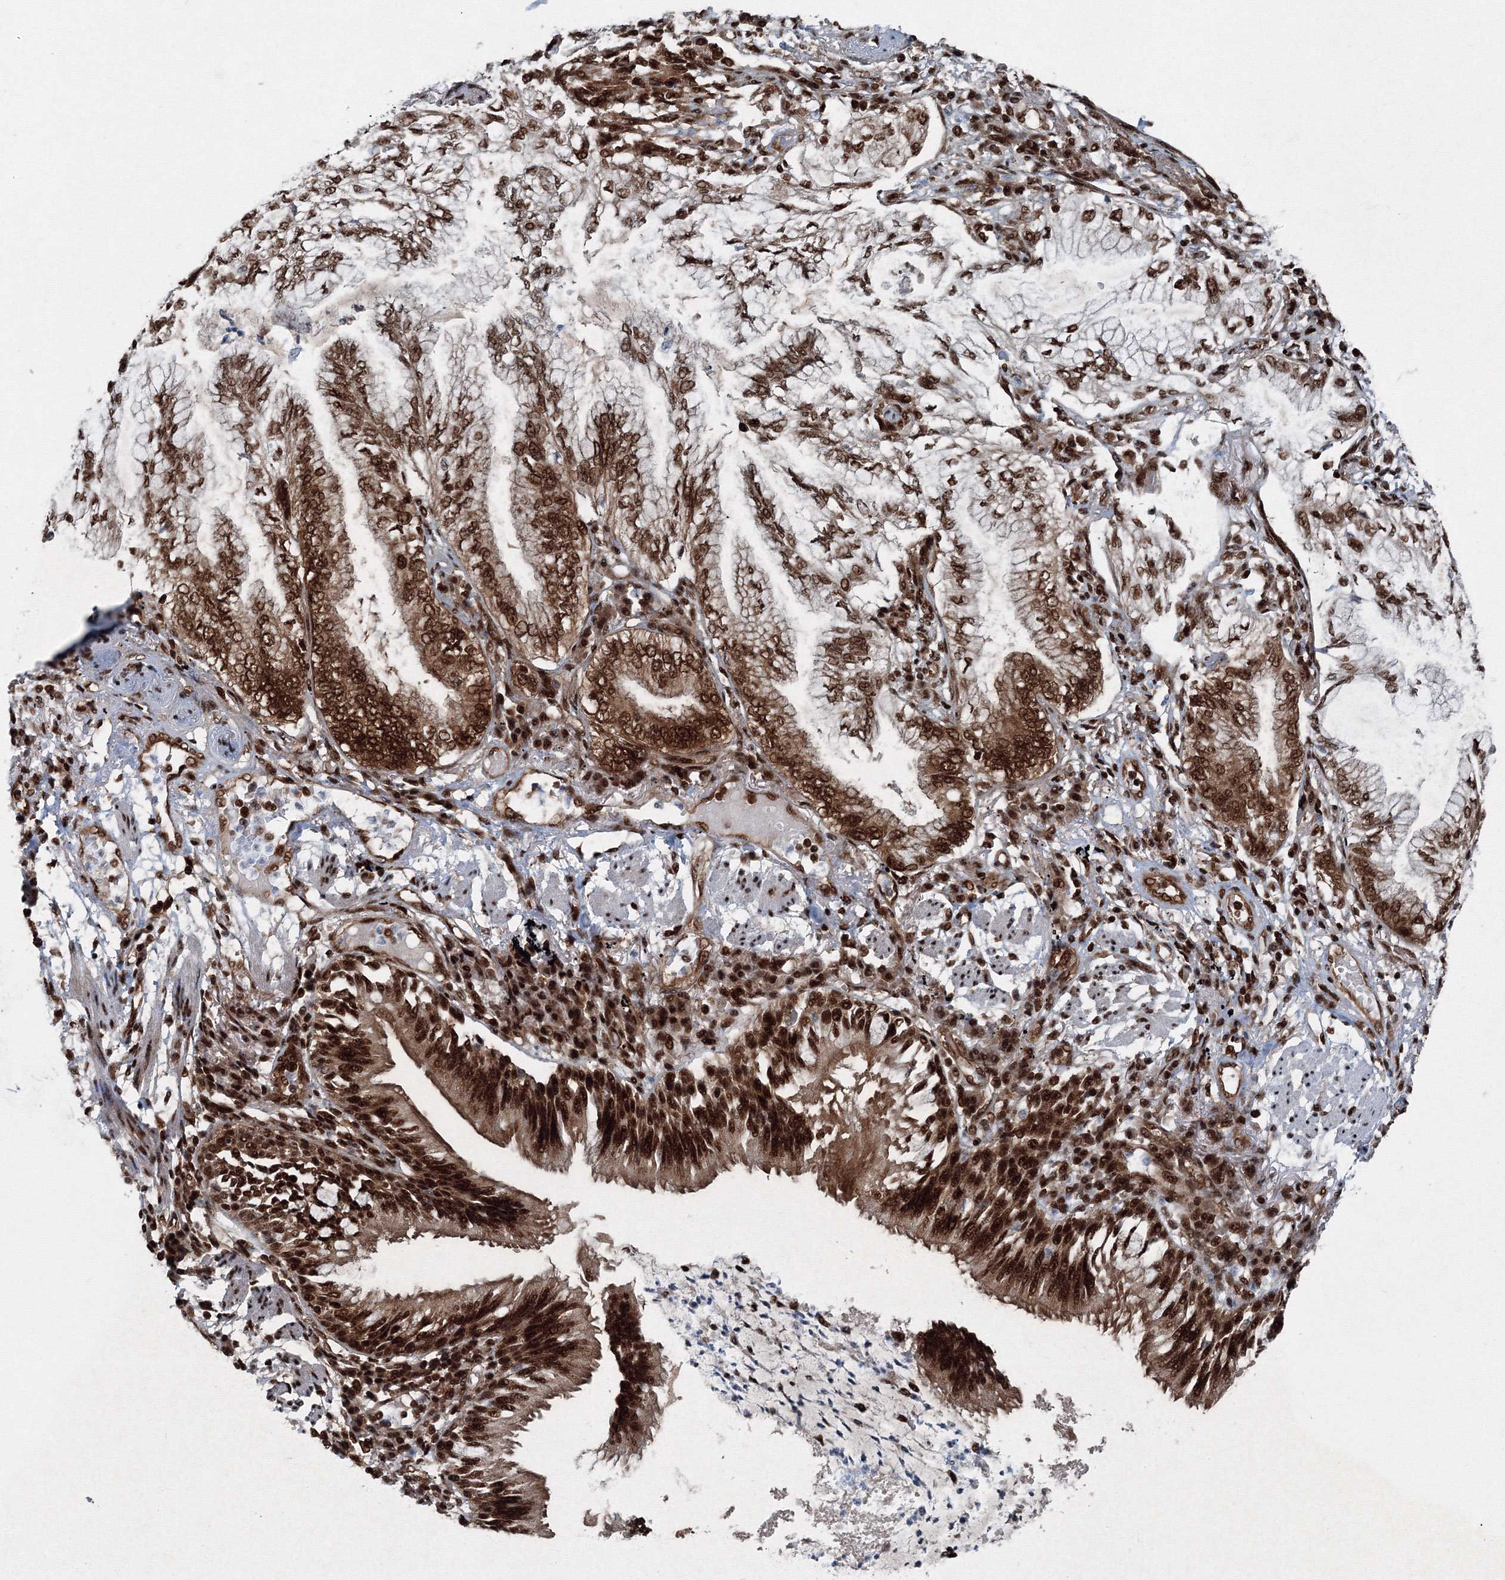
{"staining": {"intensity": "strong", "quantity": ">75%", "location": "nuclear"}, "tissue": "lung cancer", "cell_type": "Tumor cells", "image_type": "cancer", "snomed": [{"axis": "morphology", "description": "Adenocarcinoma, NOS"}, {"axis": "topography", "description": "Lung"}], "caption": "Immunohistochemical staining of lung cancer shows strong nuclear protein expression in approximately >75% of tumor cells.", "gene": "SNRPC", "patient": {"sex": "female", "age": 70}}